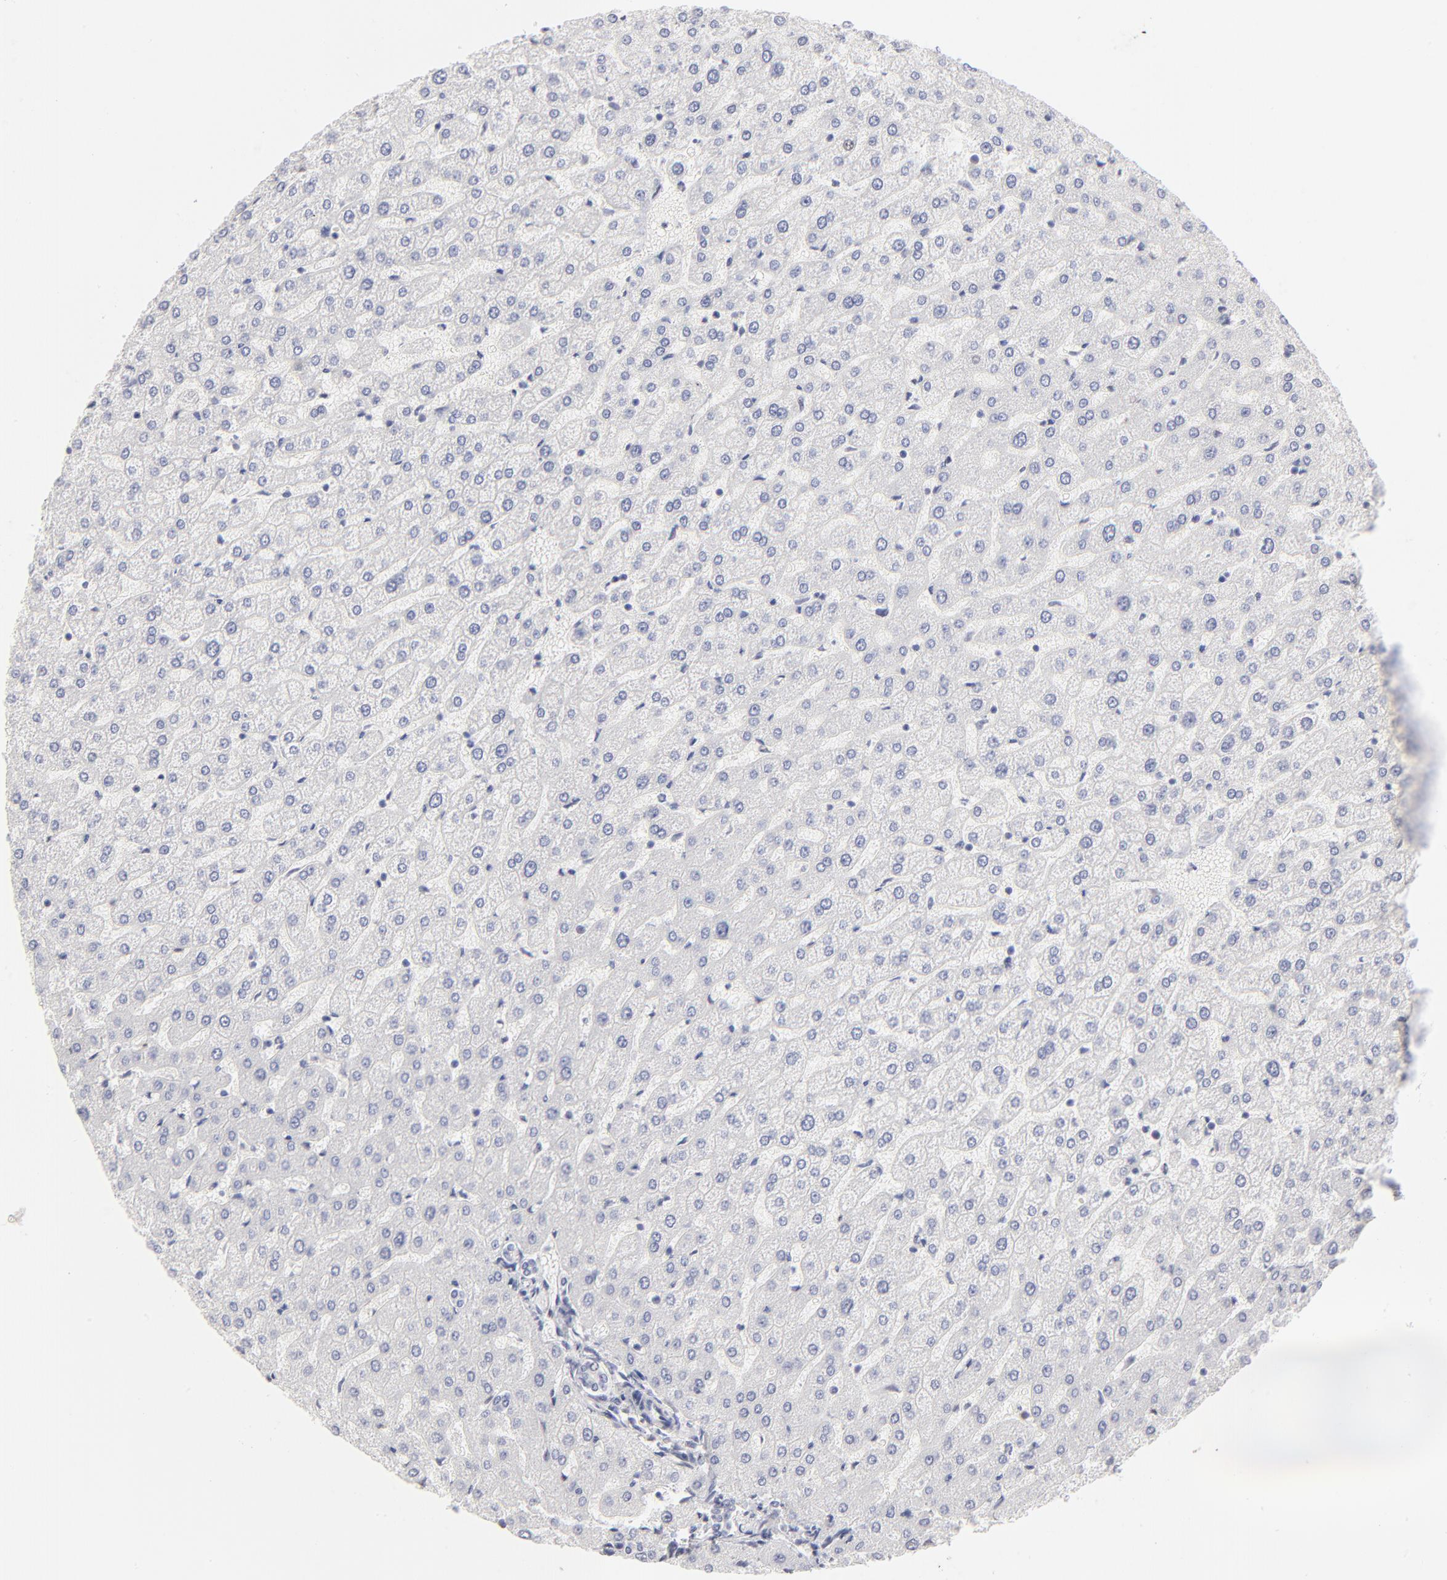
{"staining": {"intensity": "negative", "quantity": "none", "location": "none"}, "tissue": "liver", "cell_type": "Cholangiocytes", "image_type": "normal", "snomed": [{"axis": "morphology", "description": "Normal tissue, NOS"}, {"axis": "morphology", "description": "Fibrosis, NOS"}, {"axis": "topography", "description": "Liver"}], "caption": "Immunohistochemistry photomicrograph of benign liver: liver stained with DAB reveals no significant protein expression in cholangiocytes. (DAB immunohistochemistry visualized using brightfield microscopy, high magnification).", "gene": "STAT3", "patient": {"sex": "female", "age": 29}}